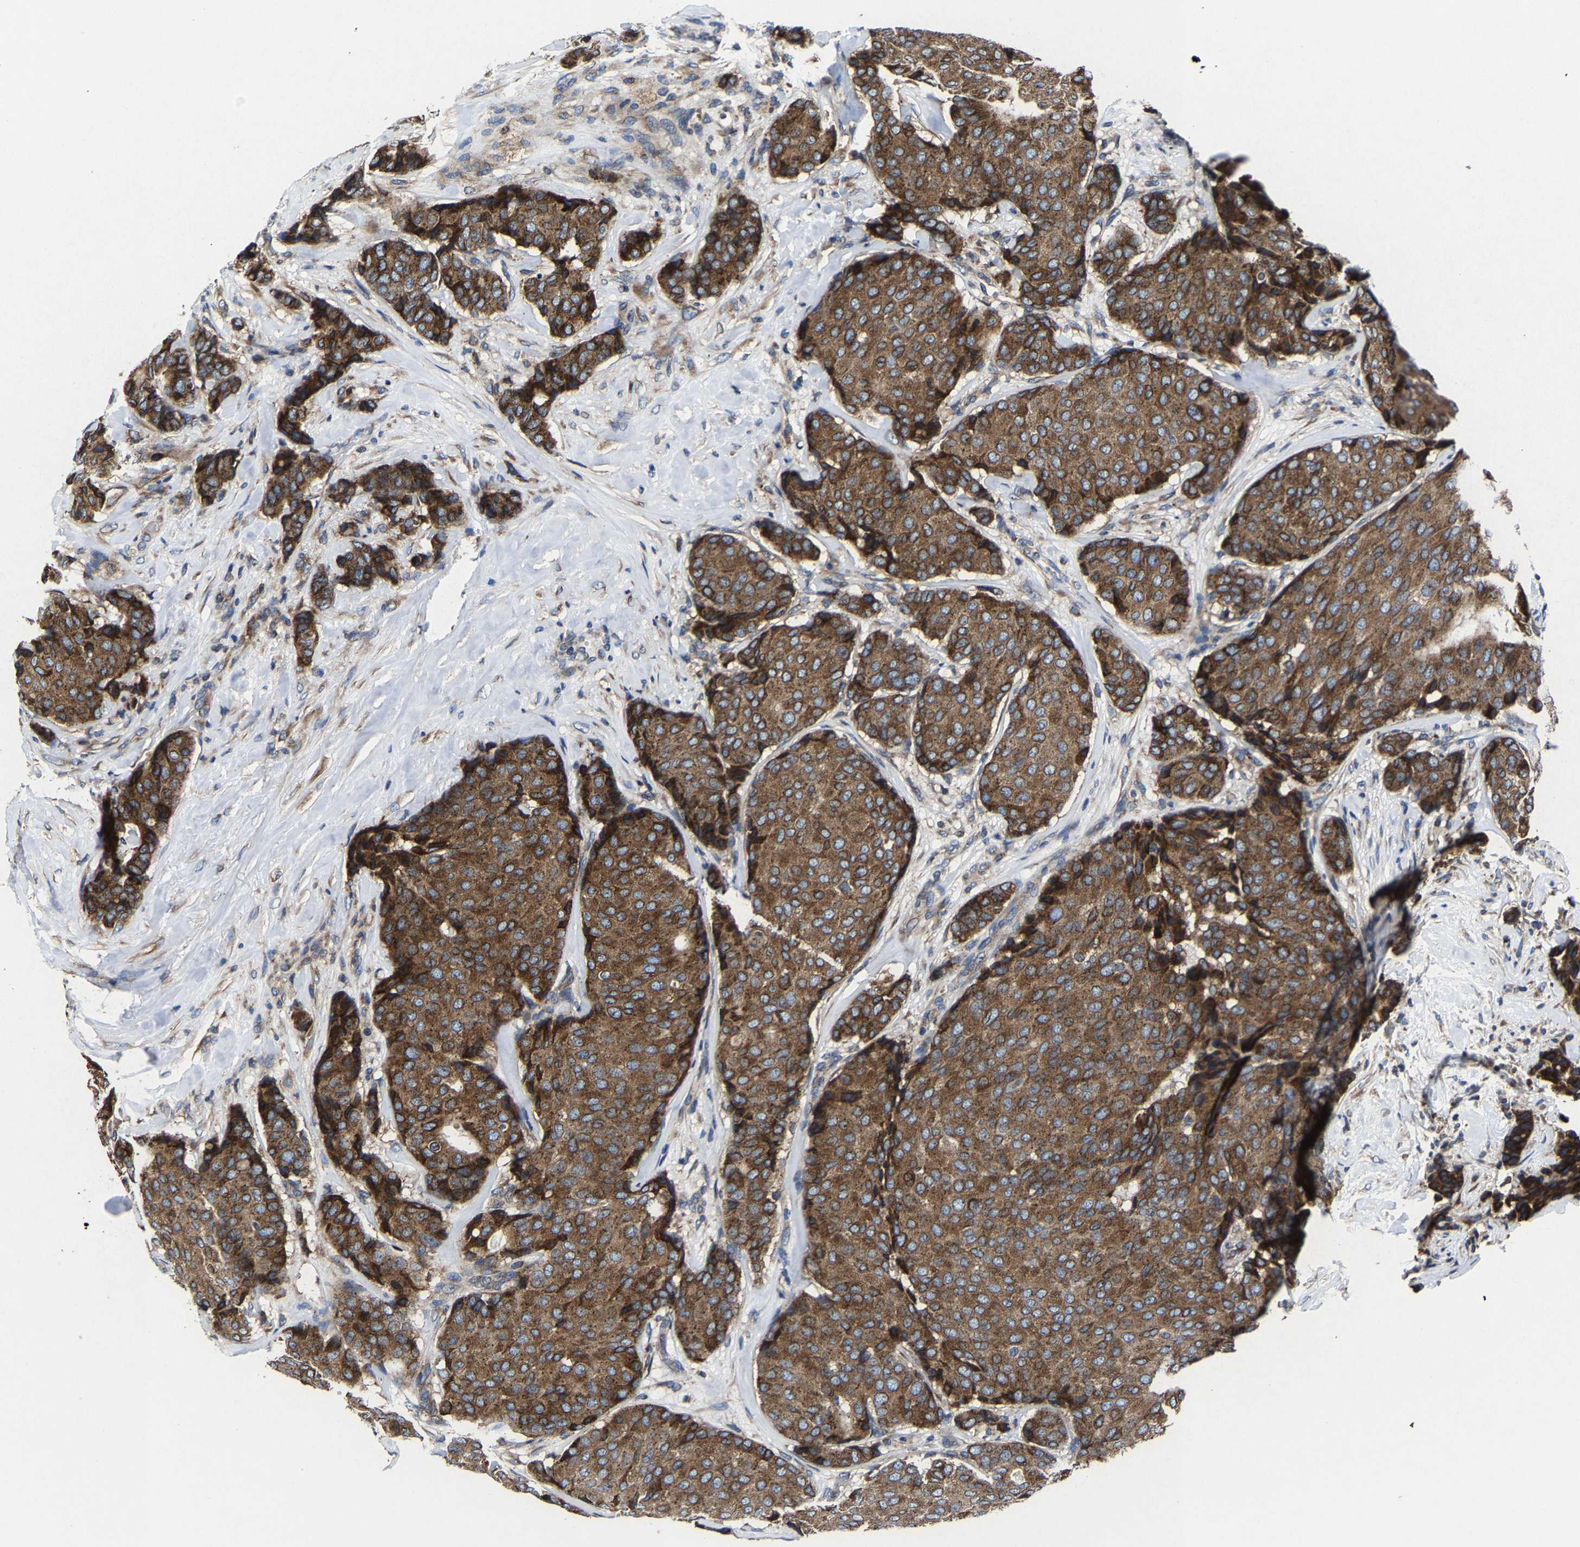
{"staining": {"intensity": "strong", "quantity": ">75%", "location": "cytoplasmic/membranous"}, "tissue": "breast cancer", "cell_type": "Tumor cells", "image_type": "cancer", "snomed": [{"axis": "morphology", "description": "Duct carcinoma"}, {"axis": "topography", "description": "Breast"}], "caption": "This is a photomicrograph of immunohistochemistry staining of breast cancer, which shows strong staining in the cytoplasmic/membranous of tumor cells.", "gene": "EBAG9", "patient": {"sex": "female", "age": 75}}